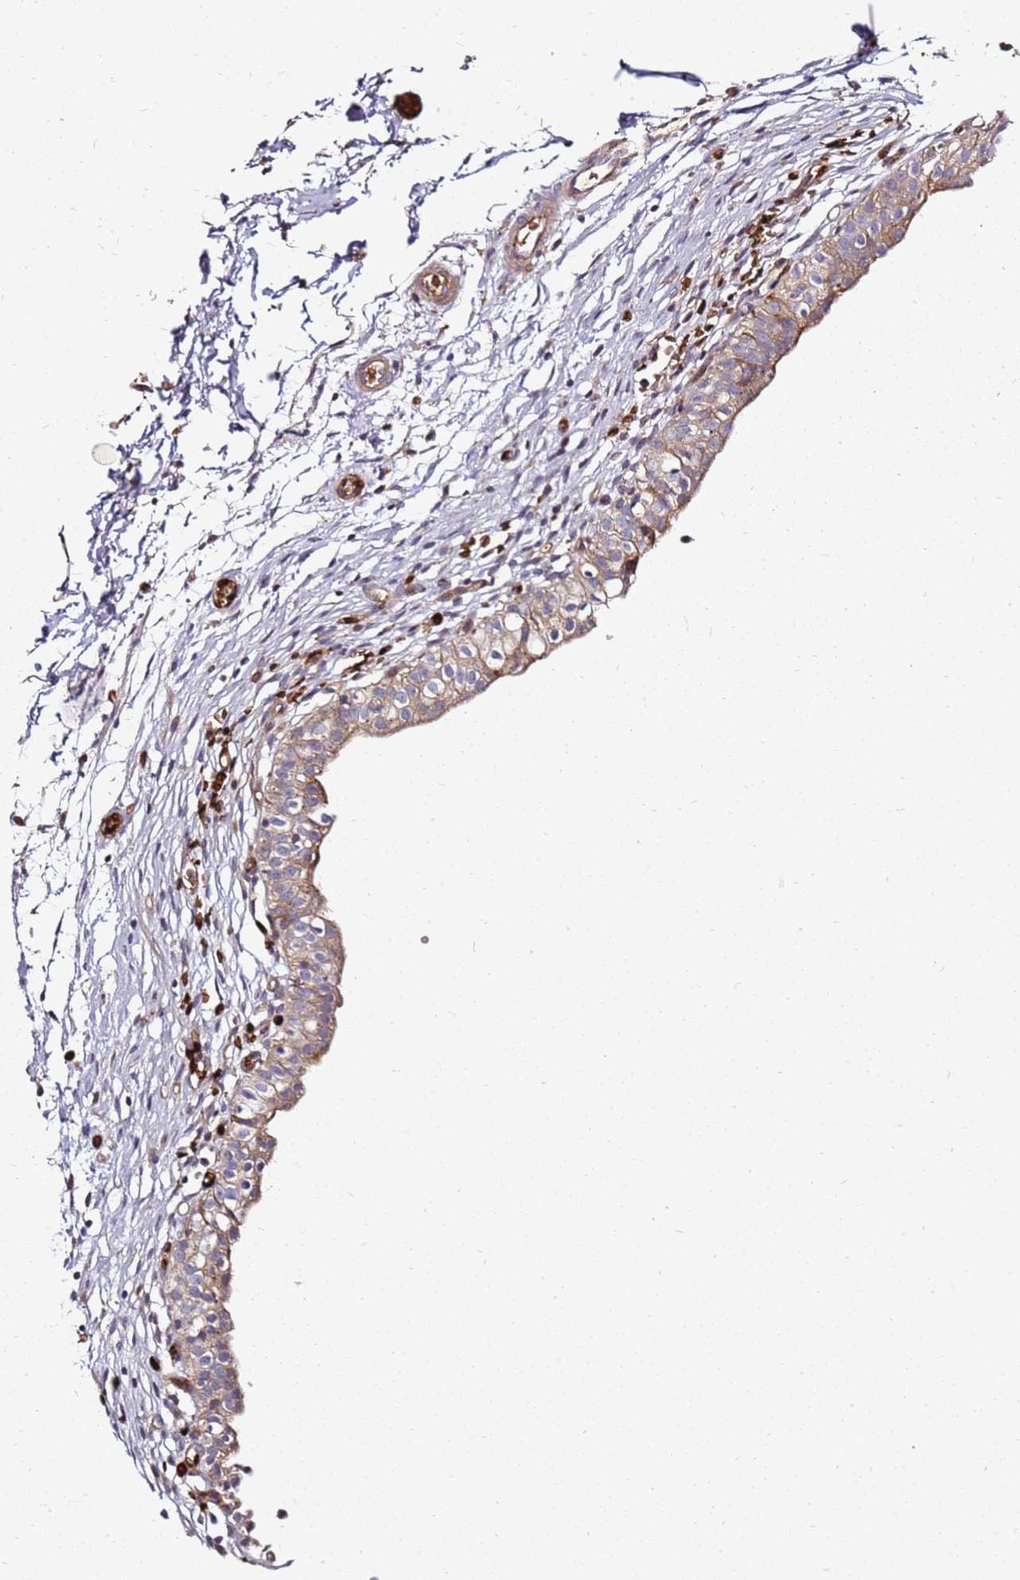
{"staining": {"intensity": "moderate", "quantity": ">75%", "location": "cytoplasmic/membranous"}, "tissue": "urinary bladder", "cell_type": "Urothelial cells", "image_type": "normal", "snomed": [{"axis": "morphology", "description": "Normal tissue, NOS"}, {"axis": "topography", "description": "Urinary bladder"}, {"axis": "topography", "description": "Peripheral nerve tissue"}], "caption": "Protein staining of unremarkable urinary bladder displays moderate cytoplasmic/membranous expression in approximately >75% of urothelial cells. The protein is stained brown, and the nuclei are stained in blue (DAB (3,3'-diaminobenzidine) IHC with brightfield microscopy, high magnification).", "gene": "RNF11", "patient": {"sex": "male", "age": 55}}